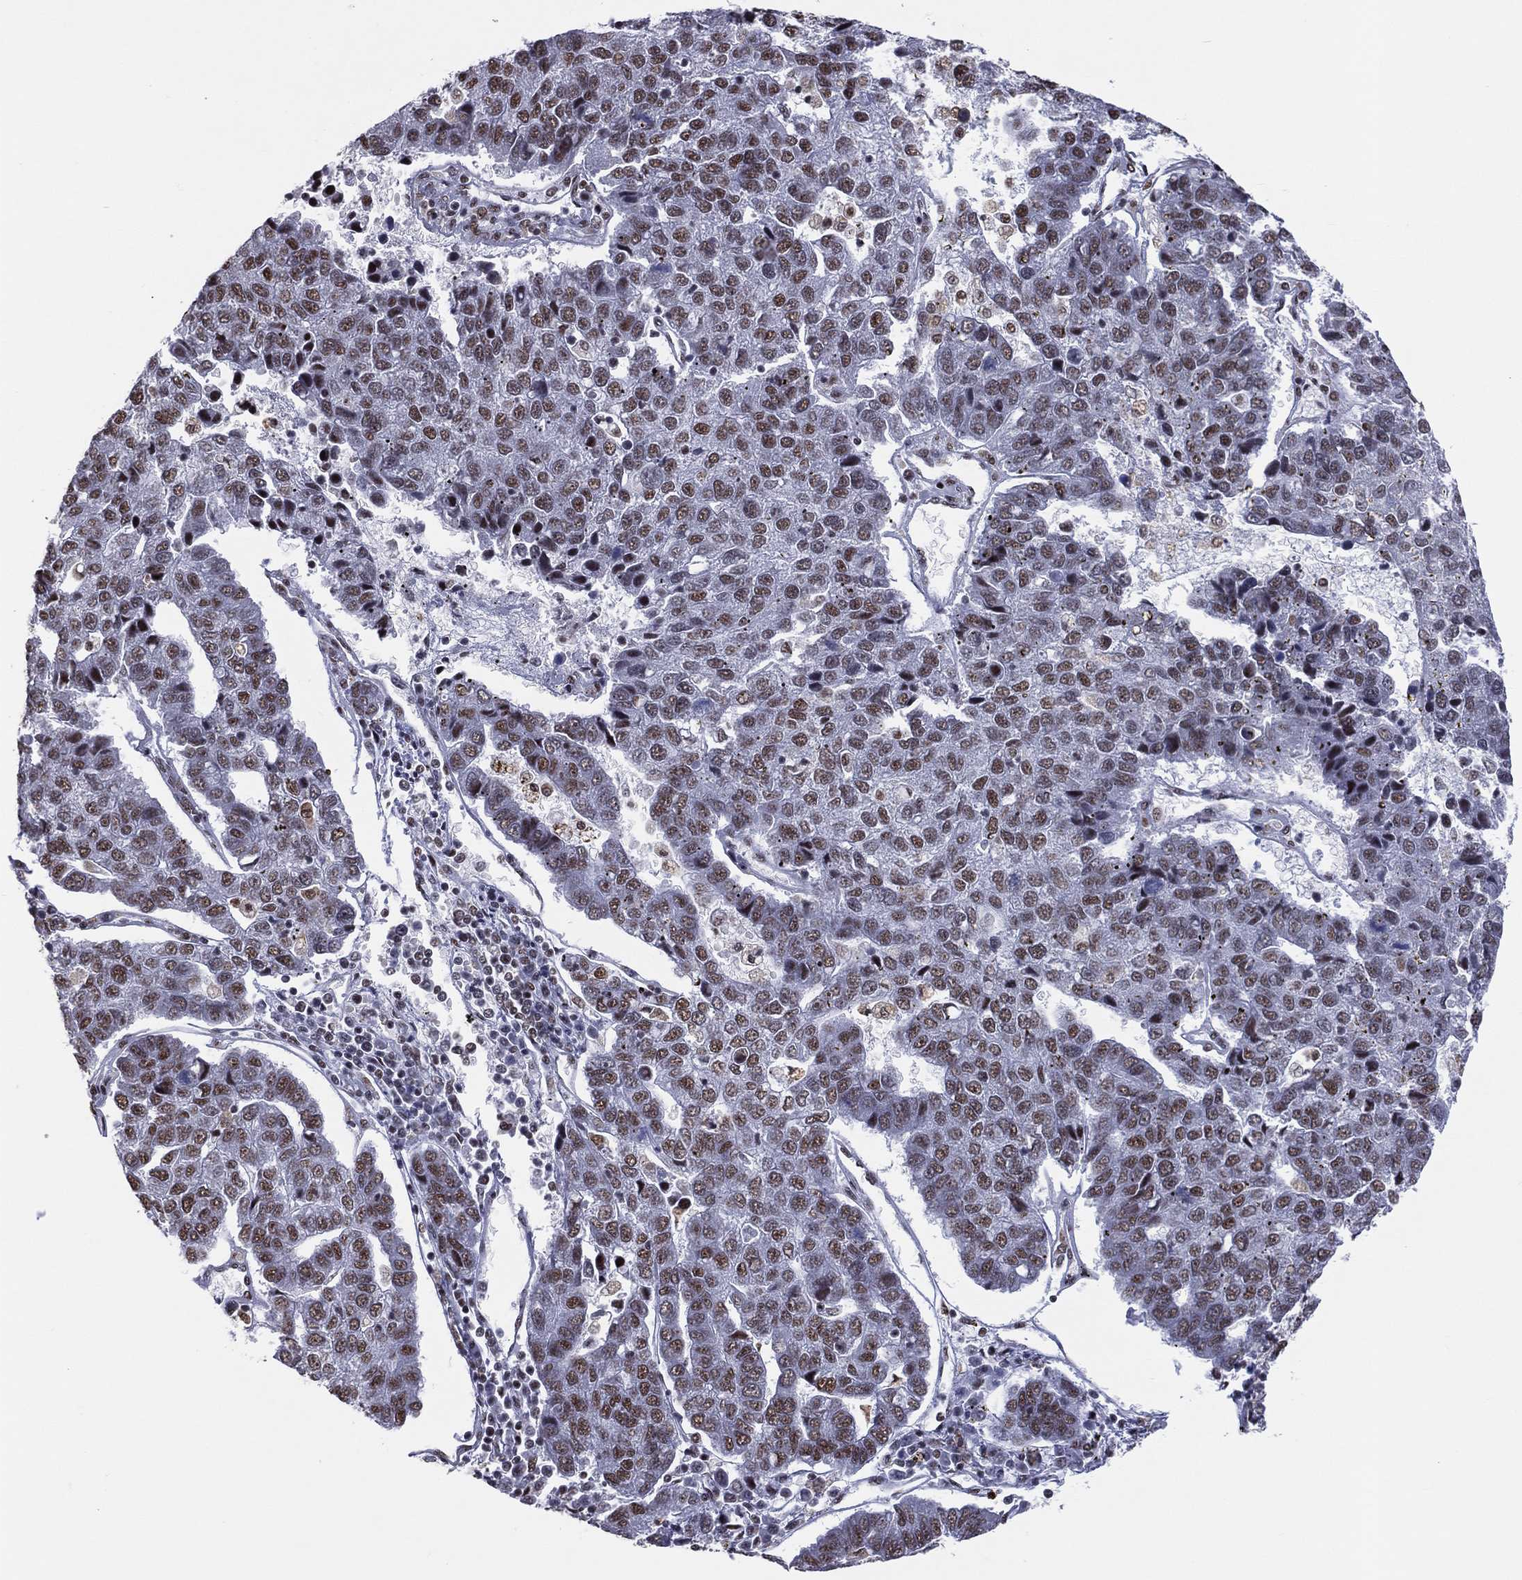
{"staining": {"intensity": "weak", "quantity": ">75%", "location": "nuclear"}, "tissue": "pancreatic cancer", "cell_type": "Tumor cells", "image_type": "cancer", "snomed": [{"axis": "morphology", "description": "Adenocarcinoma, NOS"}, {"axis": "topography", "description": "Pancreas"}], "caption": "Immunohistochemical staining of adenocarcinoma (pancreatic) reveals weak nuclear protein staining in approximately >75% of tumor cells. (Stains: DAB in brown, nuclei in blue, Microscopy: brightfield microscopy at high magnification).", "gene": "ZNF7", "patient": {"sex": "female", "age": 61}}